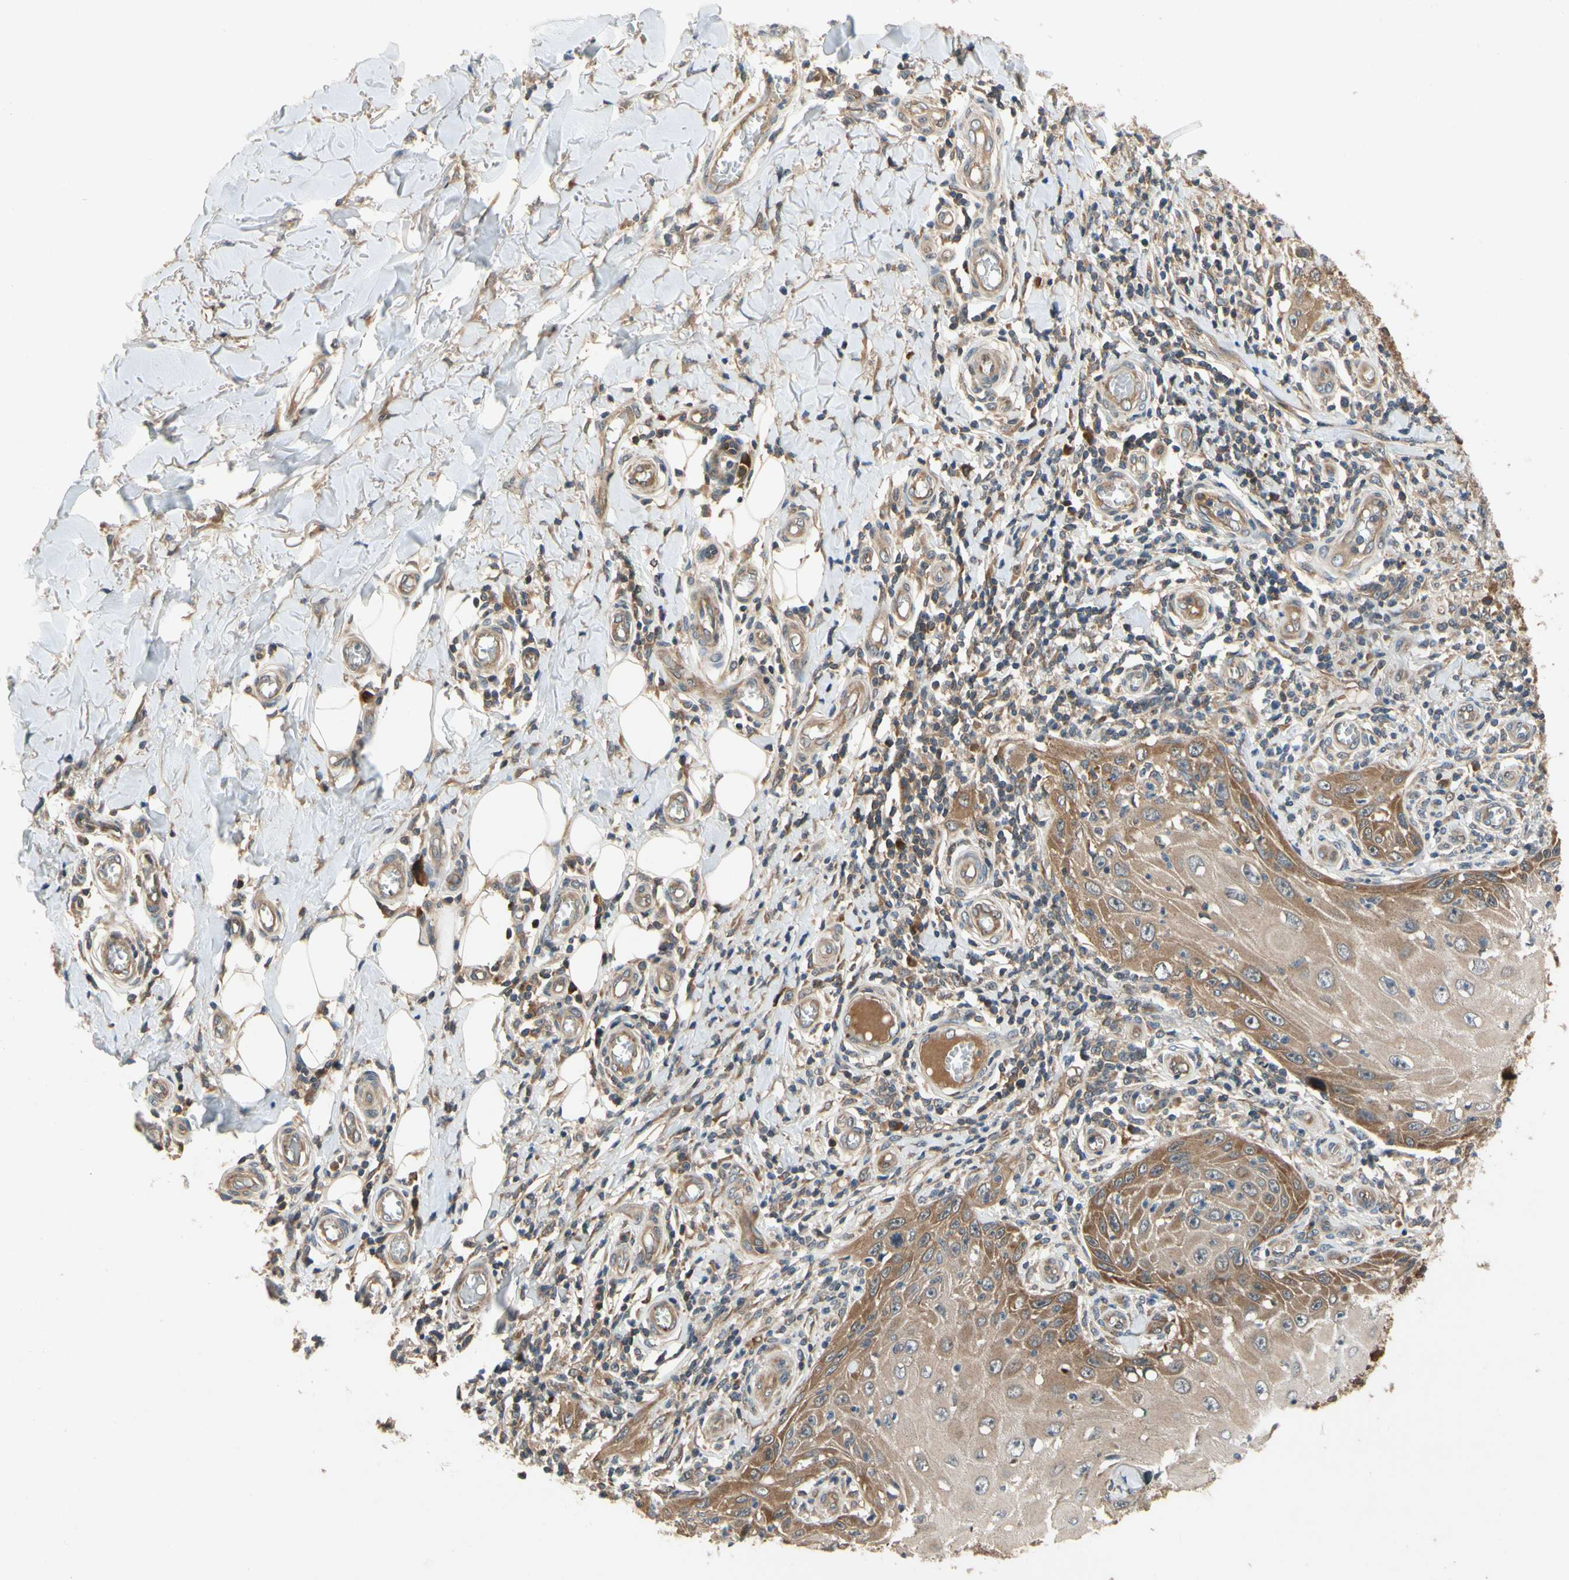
{"staining": {"intensity": "moderate", "quantity": ">75%", "location": "cytoplasmic/membranous"}, "tissue": "skin cancer", "cell_type": "Tumor cells", "image_type": "cancer", "snomed": [{"axis": "morphology", "description": "Squamous cell carcinoma, NOS"}, {"axis": "topography", "description": "Skin"}], "caption": "This micrograph reveals immunohistochemistry (IHC) staining of human skin cancer, with medium moderate cytoplasmic/membranous staining in about >75% of tumor cells.", "gene": "TDRP", "patient": {"sex": "female", "age": 73}}